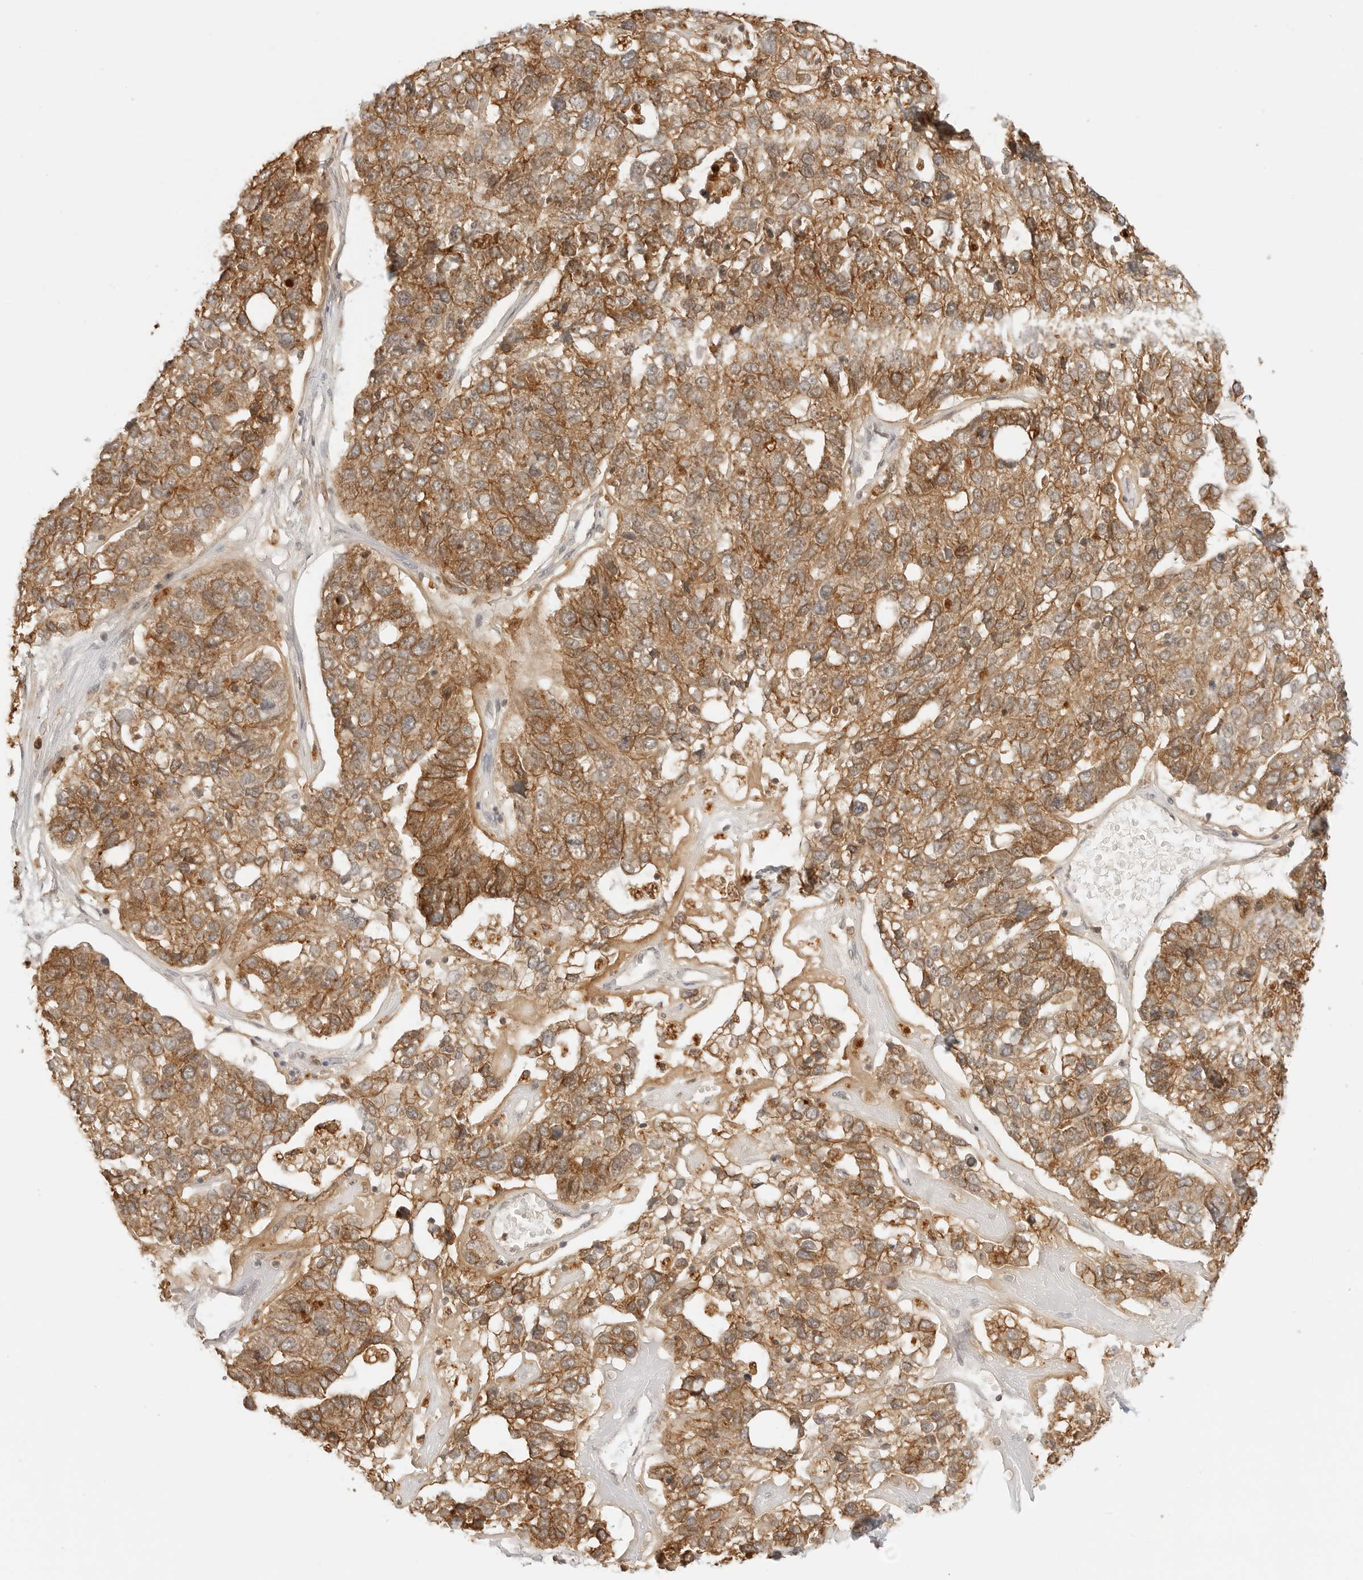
{"staining": {"intensity": "moderate", "quantity": ">75%", "location": "cytoplasmic/membranous"}, "tissue": "pancreatic cancer", "cell_type": "Tumor cells", "image_type": "cancer", "snomed": [{"axis": "morphology", "description": "Adenocarcinoma, NOS"}, {"axis": "topography", "description": "Pancreas"}], "caption": "Protein analysis of adenocarcinoma (pancreatic) tissue demonstrates moderate cytoplasmic/membranous positivity in about >75% of tumor cells. The staining was performed using DAB (3,3'-diaminobenzidine), with brown indicating positive protein expression. Nuclei are stained blue with hematoxylin.", "gene": "EPHA1", "patient": {"sex": "female", "age": 61}}